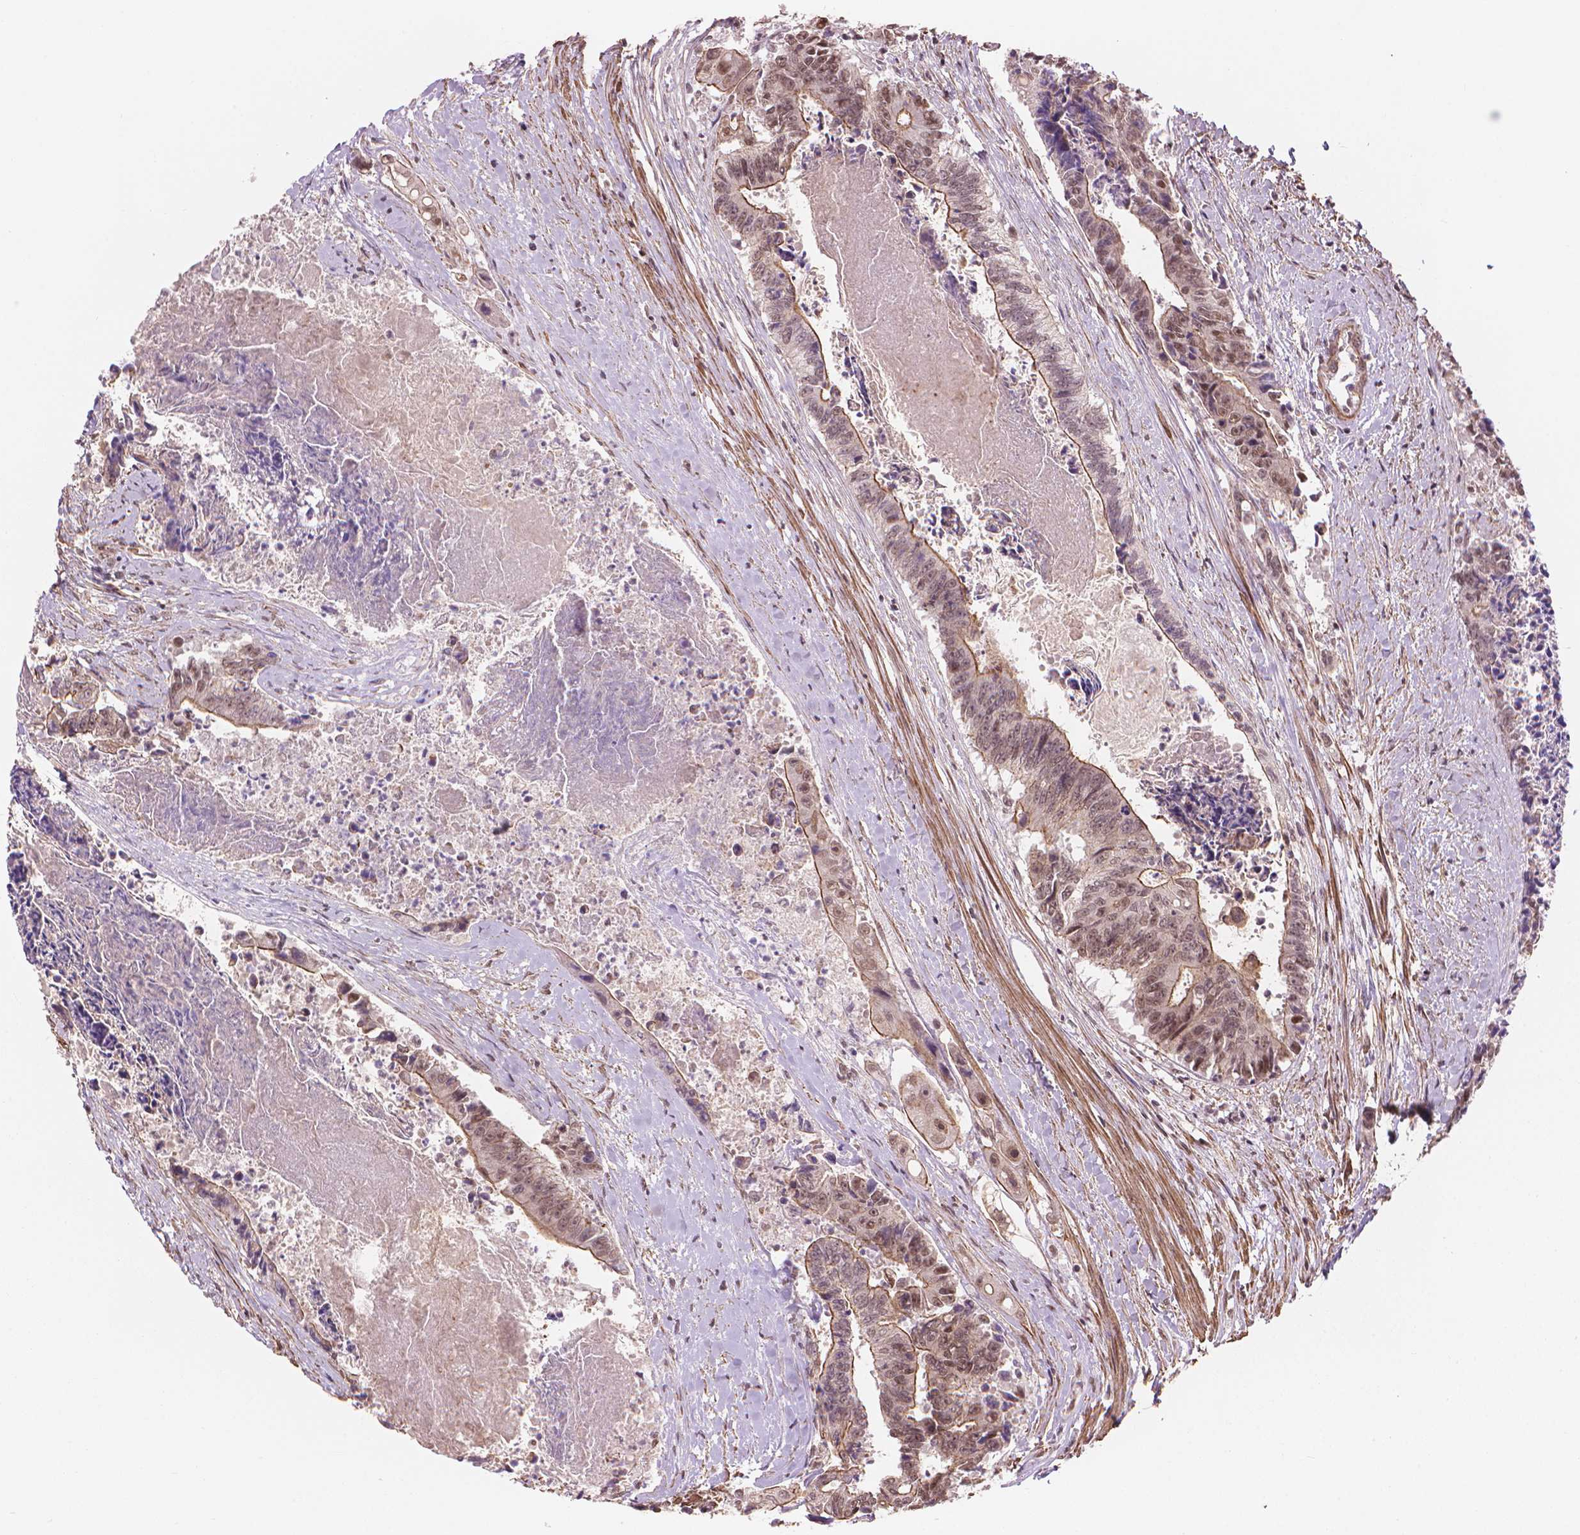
{"staining": {"intensity": "moderate", "quantity": "25%-75%", "location": "cytoplasmic/membranous,nuclear"}, "tissue": "colorectal cancer", "cell_type": "Tumor cells", "image_type": "cancer", "snomed": [{"axis": "morphology", "description": "Adenocarcinoma, NOS"}, {"axis": "topography", "description": "Rectum"}], "caption": "An immunohistochemistry (IHC) micrograph of neoplastic tissue is shown. Protein staining in brown shows moderate cytoplasmic/membranous and nuclear positivity in colorectal cancer (adenocarcinoma) within tumor cells.", "gene": "HOXD4", "patient": {"sex": "male", "age": 54}}